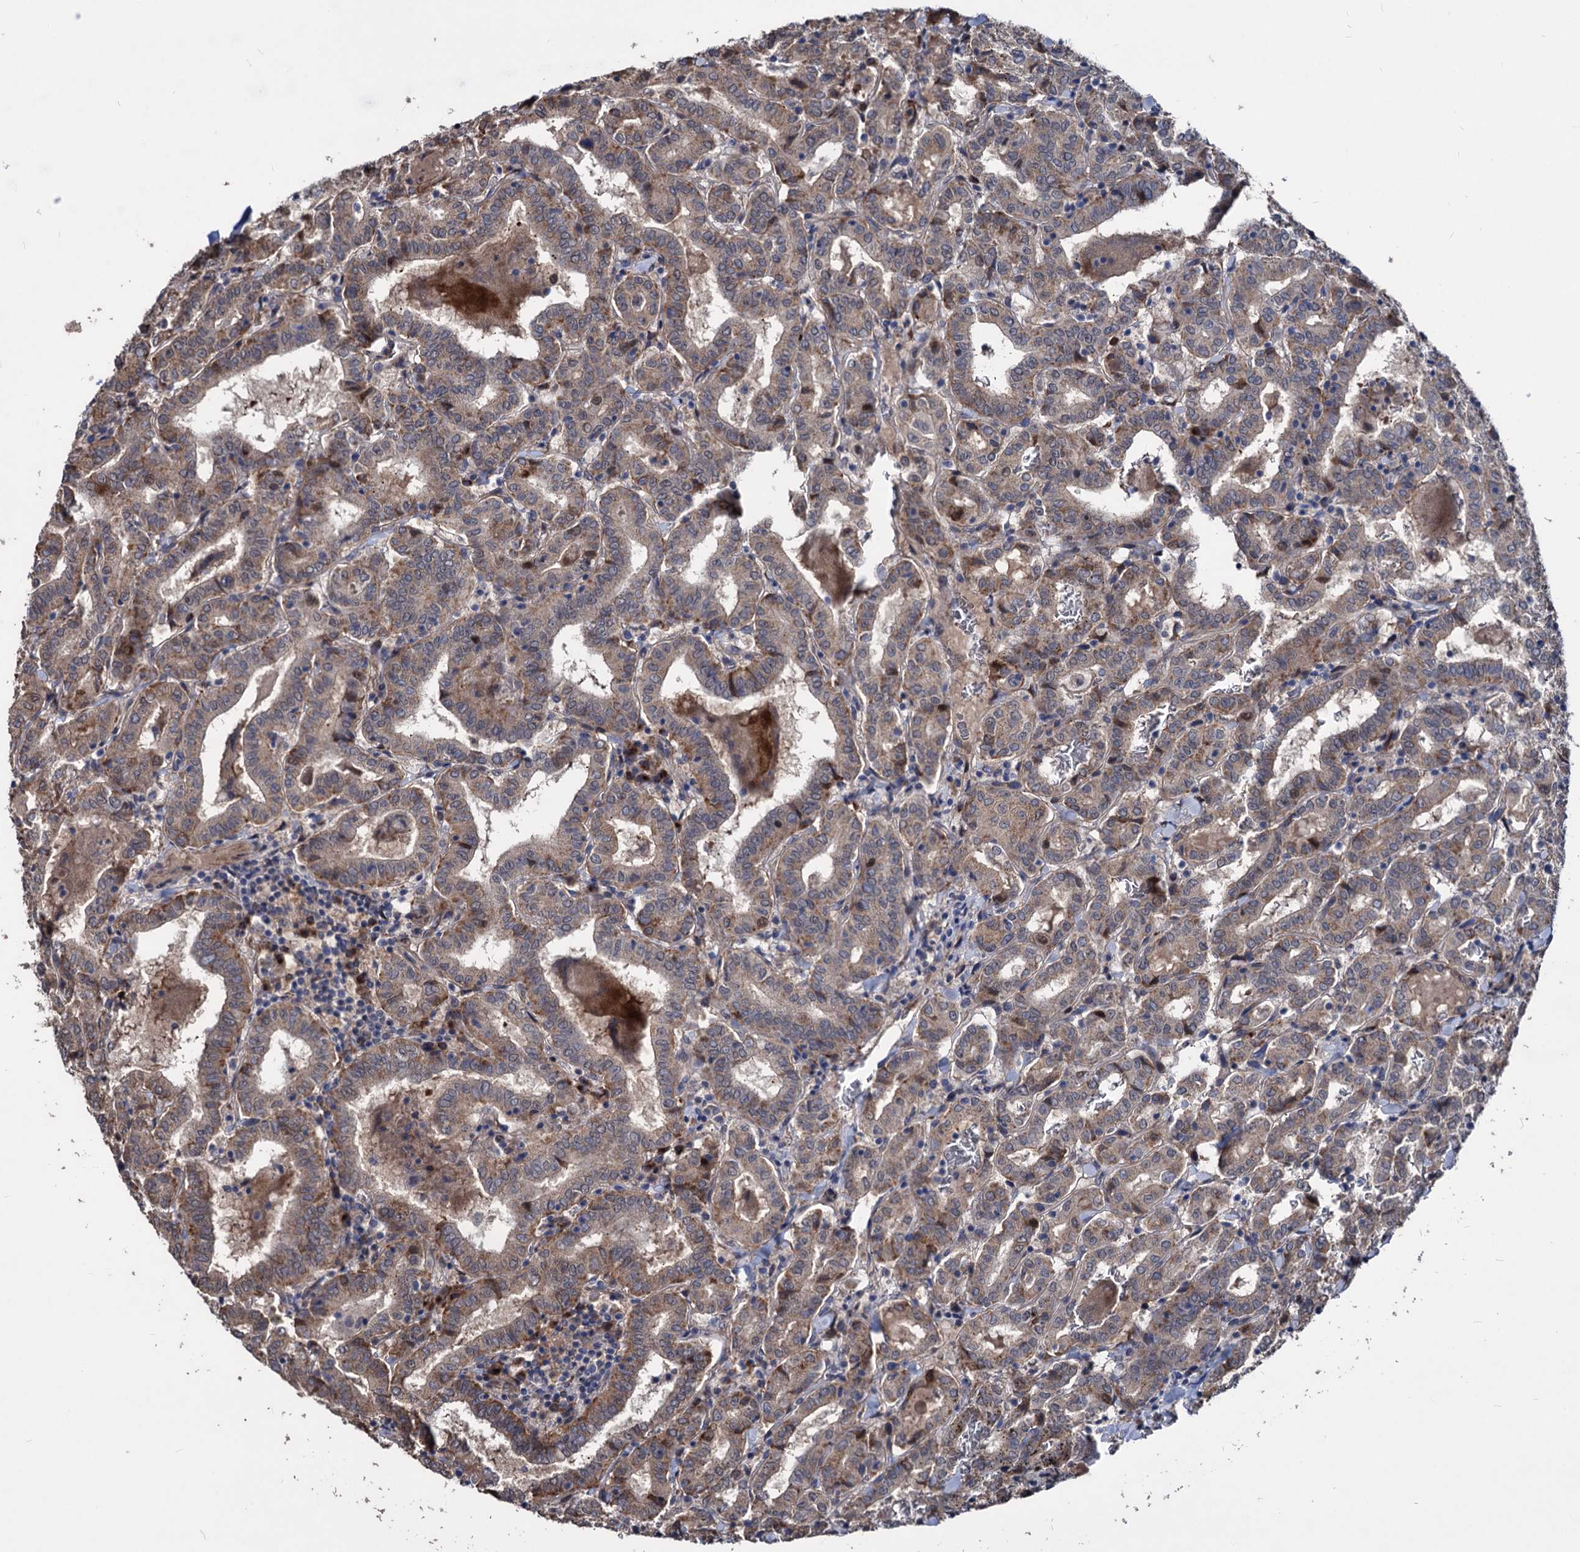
{"staining": {"intensity": "moderate", "quantity": "25%-75%", "location": "cytoplasmic/membranous"}, "tissue": "thyroid cancer", "cell_type": "Tumor cells", "image_type": "cancer", "snomed": [{"axis": "morphology", "description": "Papillary adenocarcinoma, NOS"}, {"axis": "topography", "description": "Thyroid gland"}], "caption": "The micrograph reveals immunohistochemical staining of papillary adenocarcinoma (thyroid). There is moderate cytoplasmic/membranous positivity is seen in about 25%-75% of tumor cells.", "gene": "SMAGP", "patient": {"sex": "female", "age": 72}}